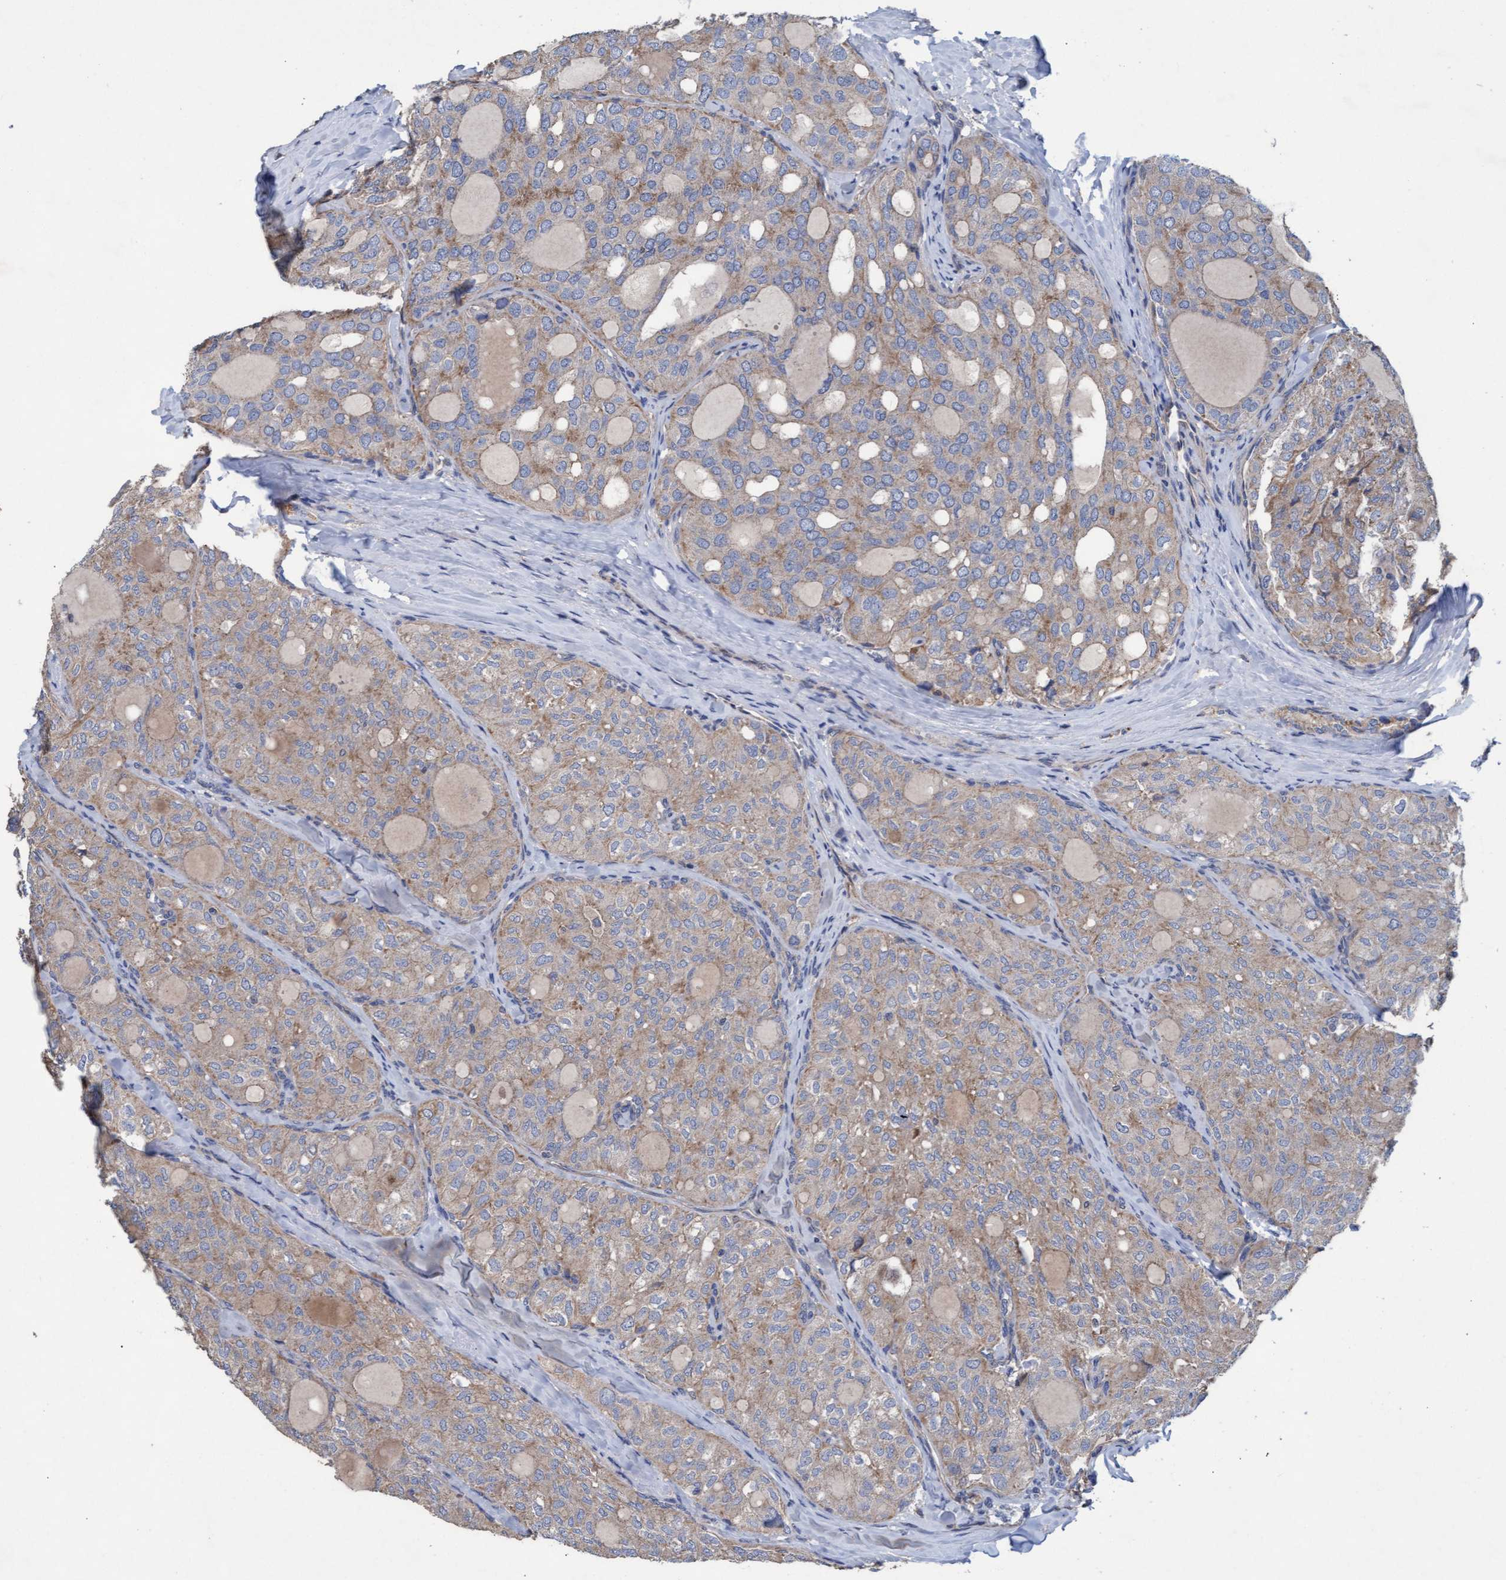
{"staining": {"intensity": "weak", "quantity": ">75%", "location": "cytoplasmic/membranous"}, "tissue": "thyroid cancer", "cell_type": "Tumor cells", "image_type": "cancer", "snomed": [{"axis": "morphology", "description": "Follicular adenoma carcinoma, NOS"}, {"axis": "topography", "description": "Thyroid gland"}], "caption": "Protein staining of thyroid cancer tissue displays weak cytoplasmic/membranous positivity in about >75% of tumor cells.", "gene": "MRPL38", "patient": {"sex": "male", "age": 75}}